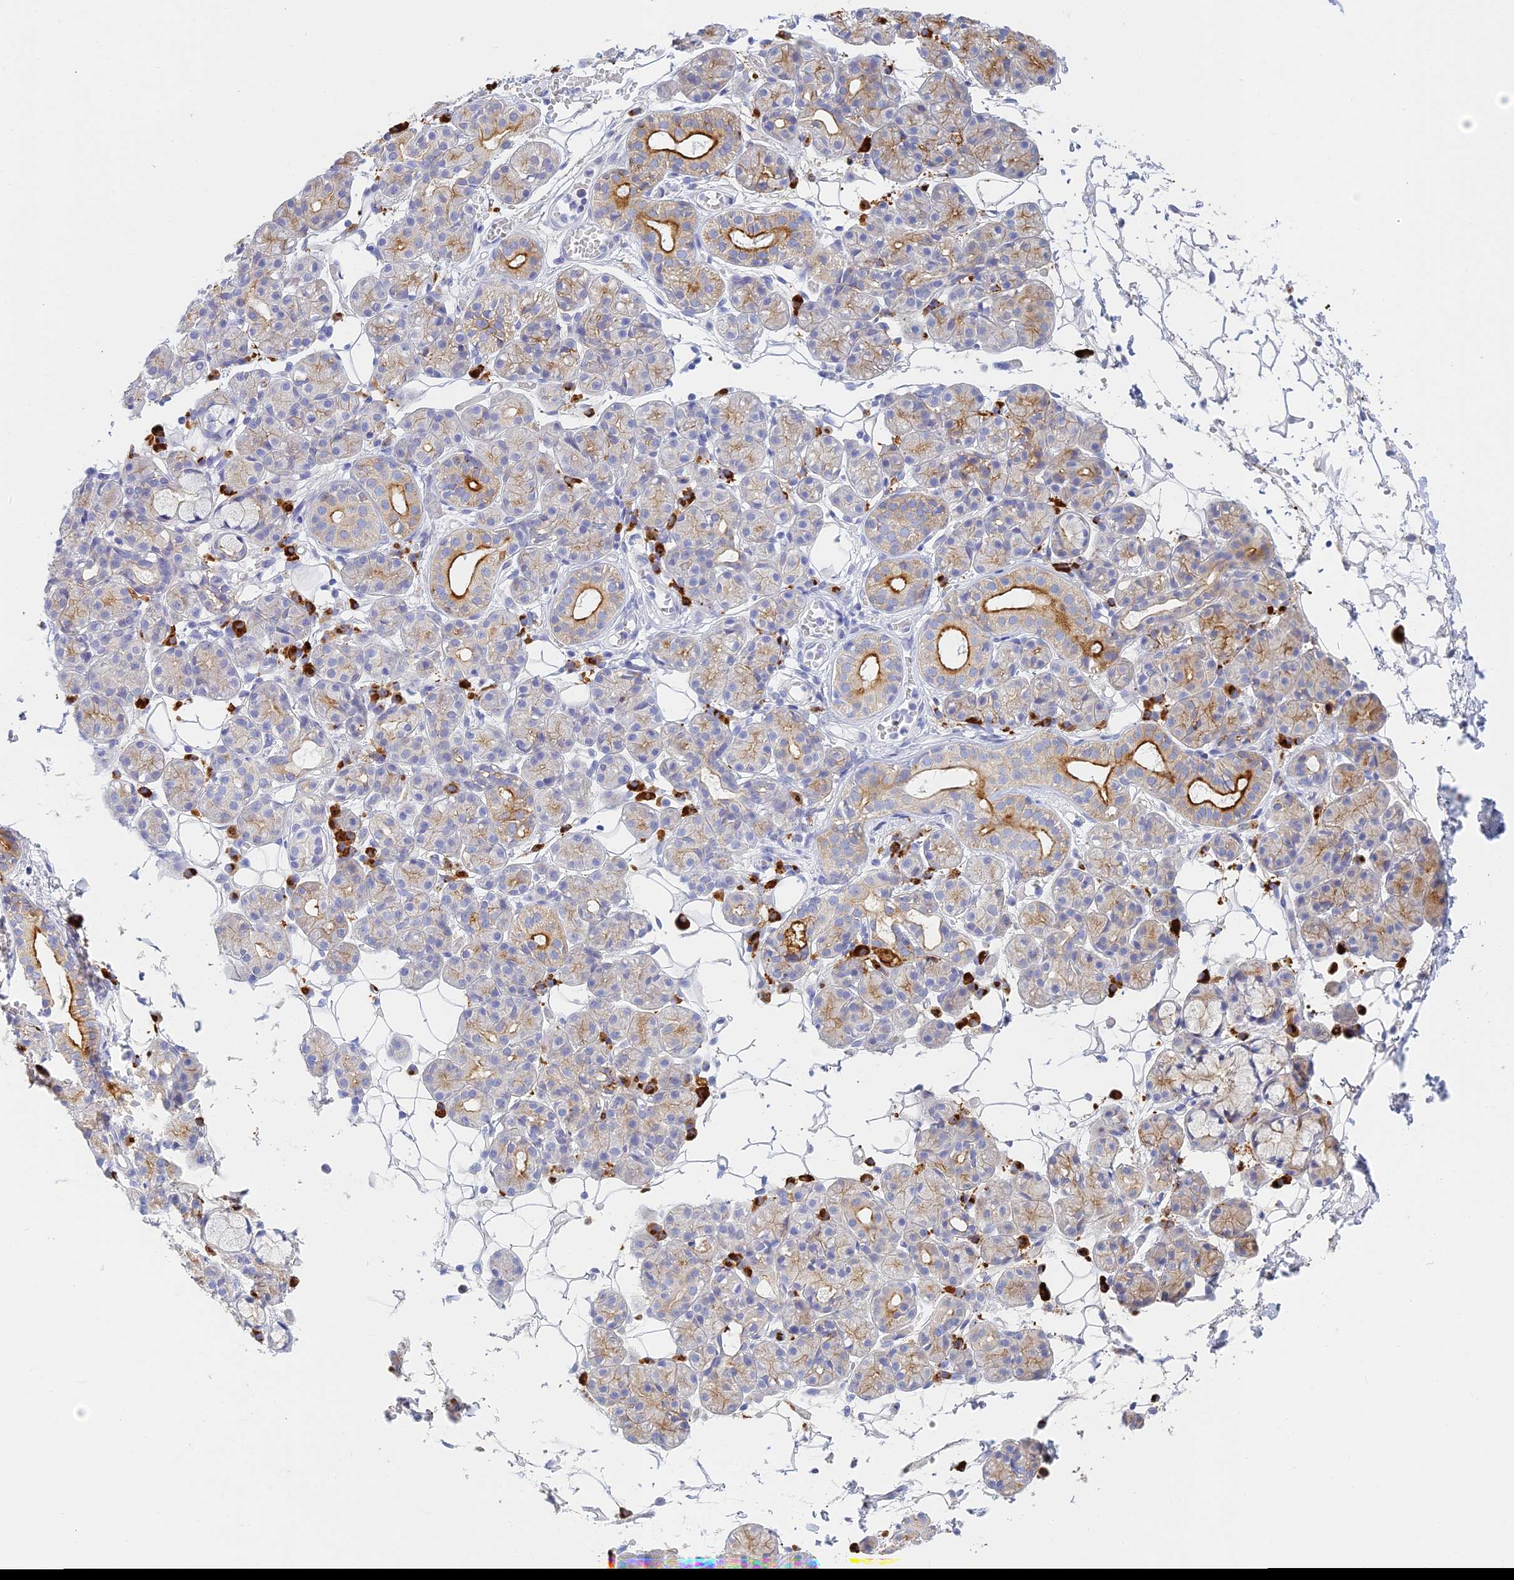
{"staining": {"intensity": "strong", "quantity": "<25%", "location": "cytoplasmic/membranous"}, "tissue": "salivary gland", "cell_type": "Glandular cells", "image_type": "normal", "snomed": [{"axis": "morphology", "description": "Normal tissue, NOS"}, {"axis": "topography", "description": "Salivary gland"}], "caption": "The histopathology image shows immunohistochemical staining of normal salivary gland. There is strong cytoplasmic/membranous expression is present in approximately <25% of glandular cells.", "gene": "CEP152", "patient": {"sex": "male", "age": 63}}